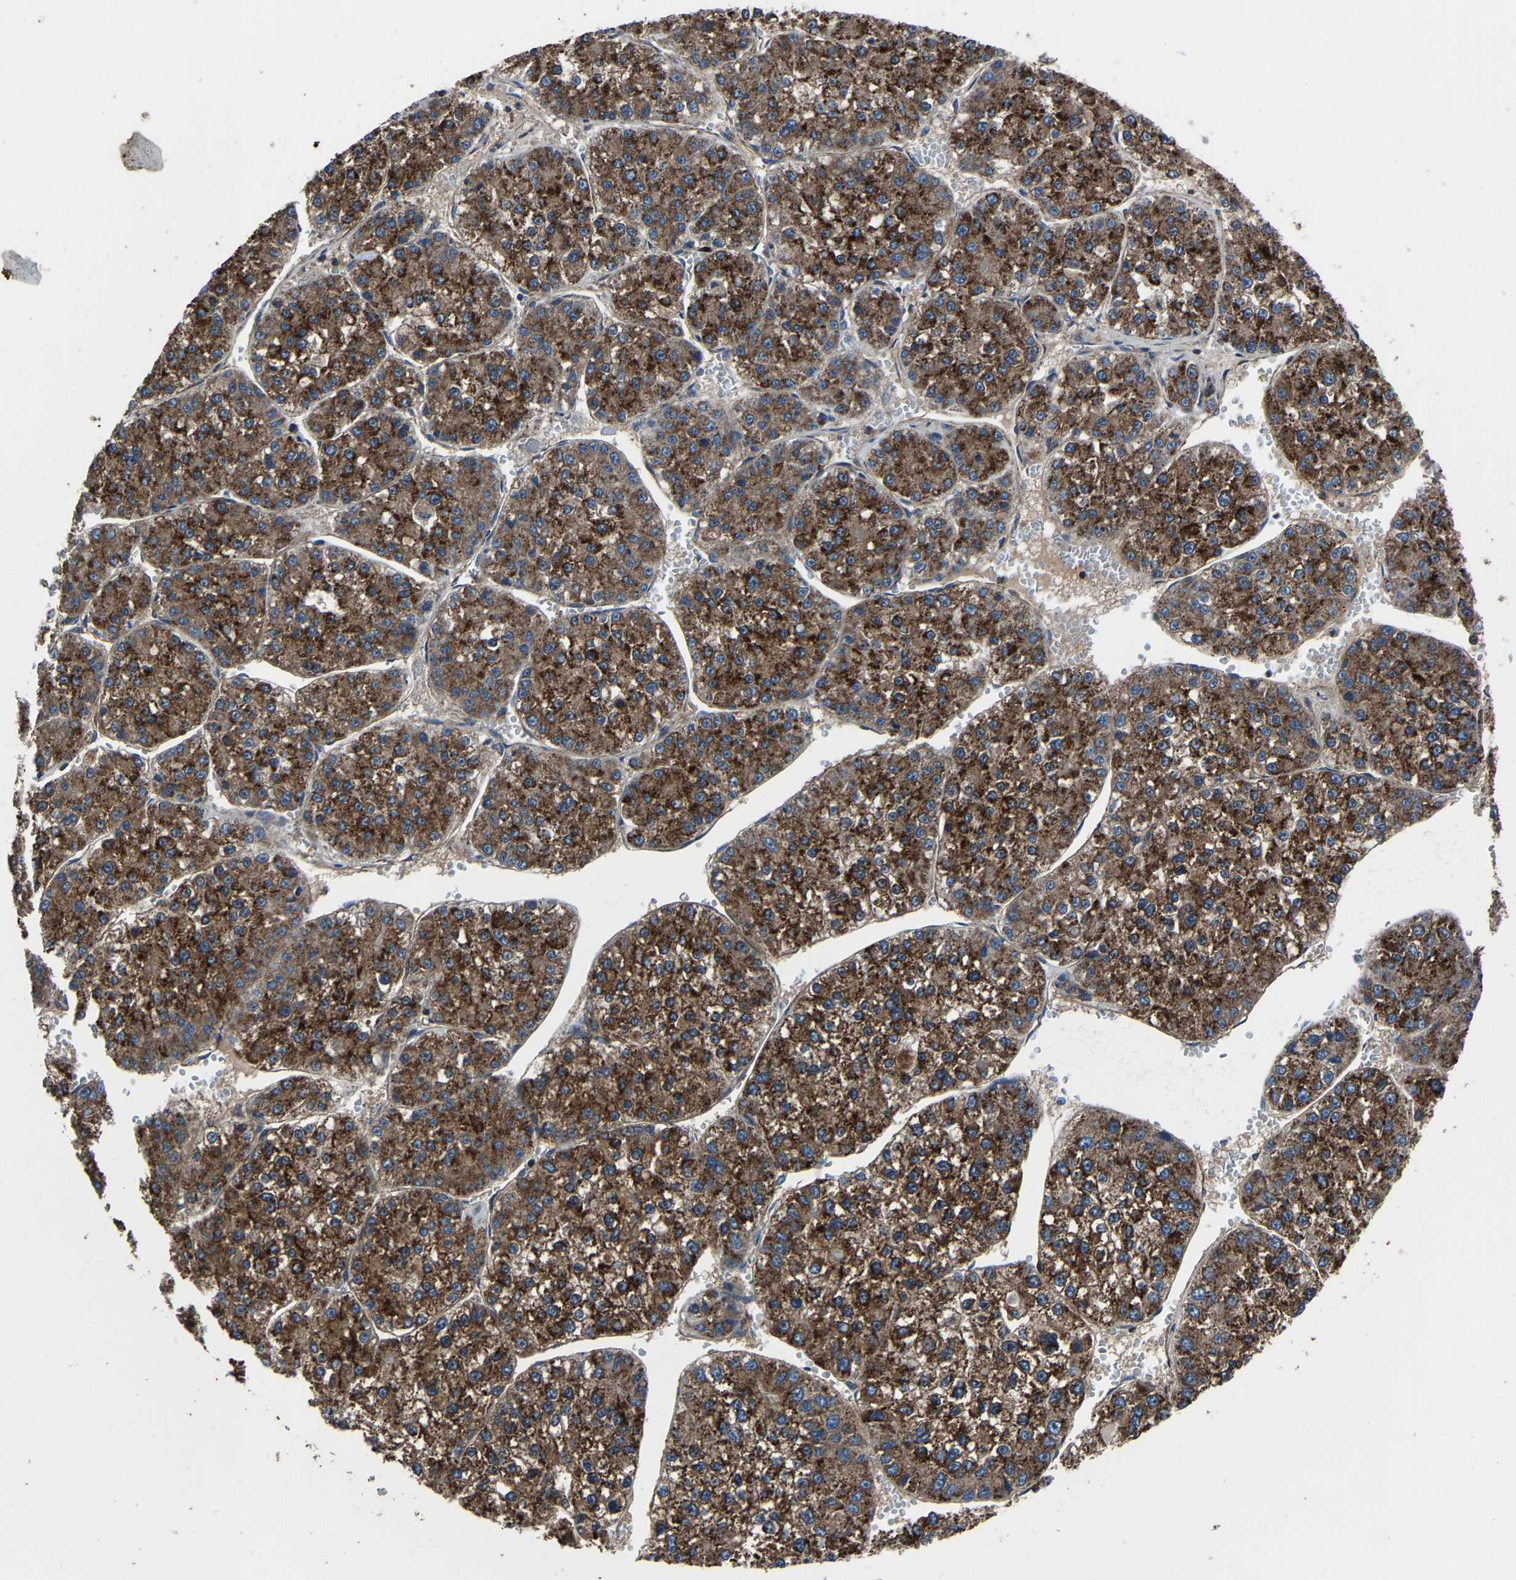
{"staining": {"intensity": "strong", "quantity": ">75%", "location": "cytoplasmic/membranous"}, "tissue": "liver cancer", "cell_type": "Tumor cells", "image_type": "cancer", "snomed": [{"axis": "morphology", "description": "Carcinoma, Hepatocellular, NOS"}, {"axis": "topography", "description": "Liver"}], "caption": "IHC of hepatocellular carcinoma (liver) displays high levels of strong cytoplasmic/membranous staining in approximately >75% of tumor cells.", "gene": "KIAA1958", "patient": {"sex": "female", "age": 73}}